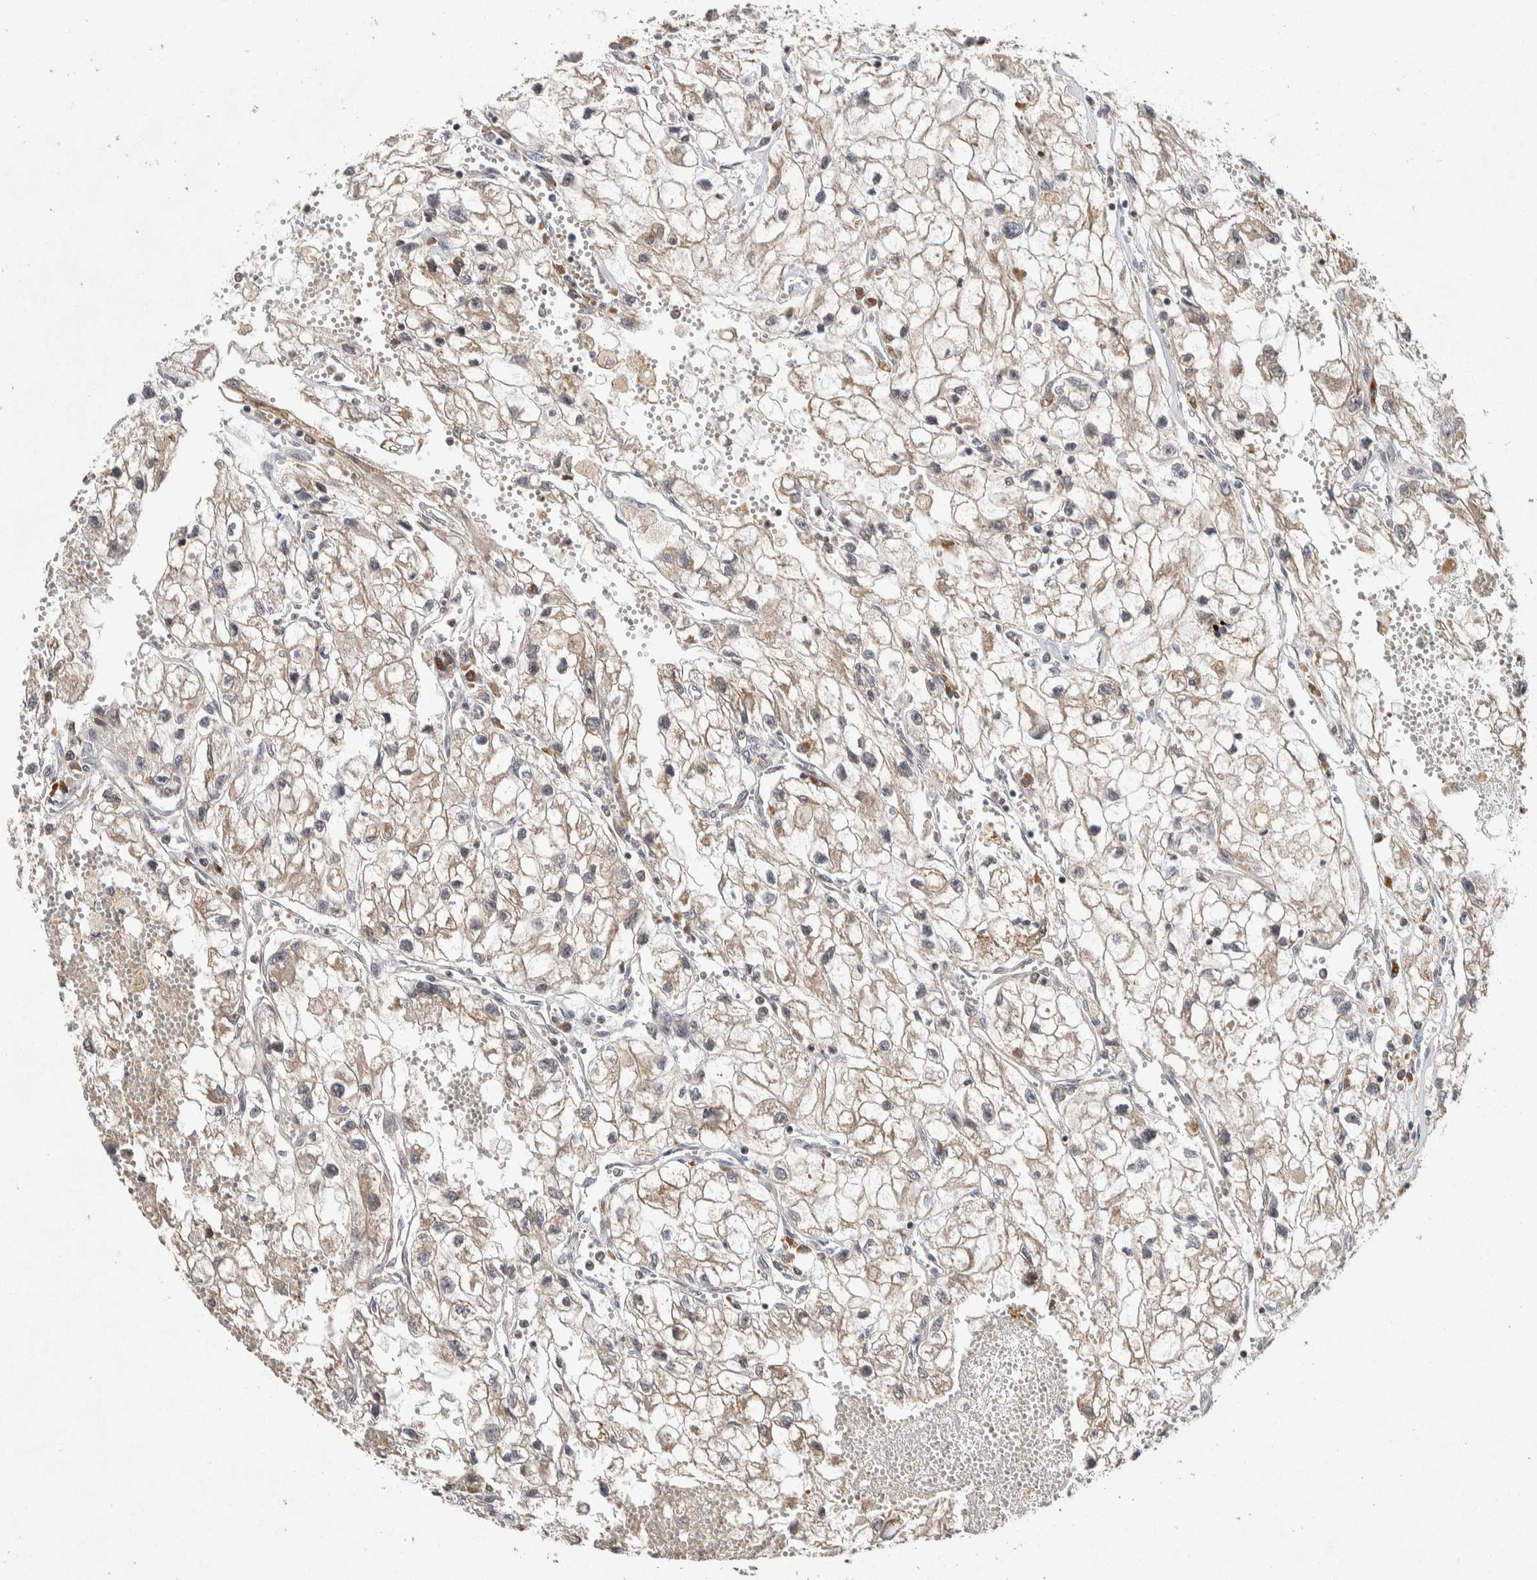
{"staining": {"intensity": "weak", "quantity": ">75%", "location": "cytoplasmic/membranous"}, "tissue": "renal cancer", "cell_type": "Tumor cells", "image_type": "cancer", "snomed": [{"axis": "morphology", "description": "Adenocarcinoma, NOS"}, {"axis": "topography", "description": "Kidney"}], "caption": "Protein staining of renal cancer (adenocarcinoma) tissue displays weak cytoplasmic/membranous staining in about >75% of tumor cells.", "gene": "KCNK1", "patient": {"sex": "female", "age": 70}}